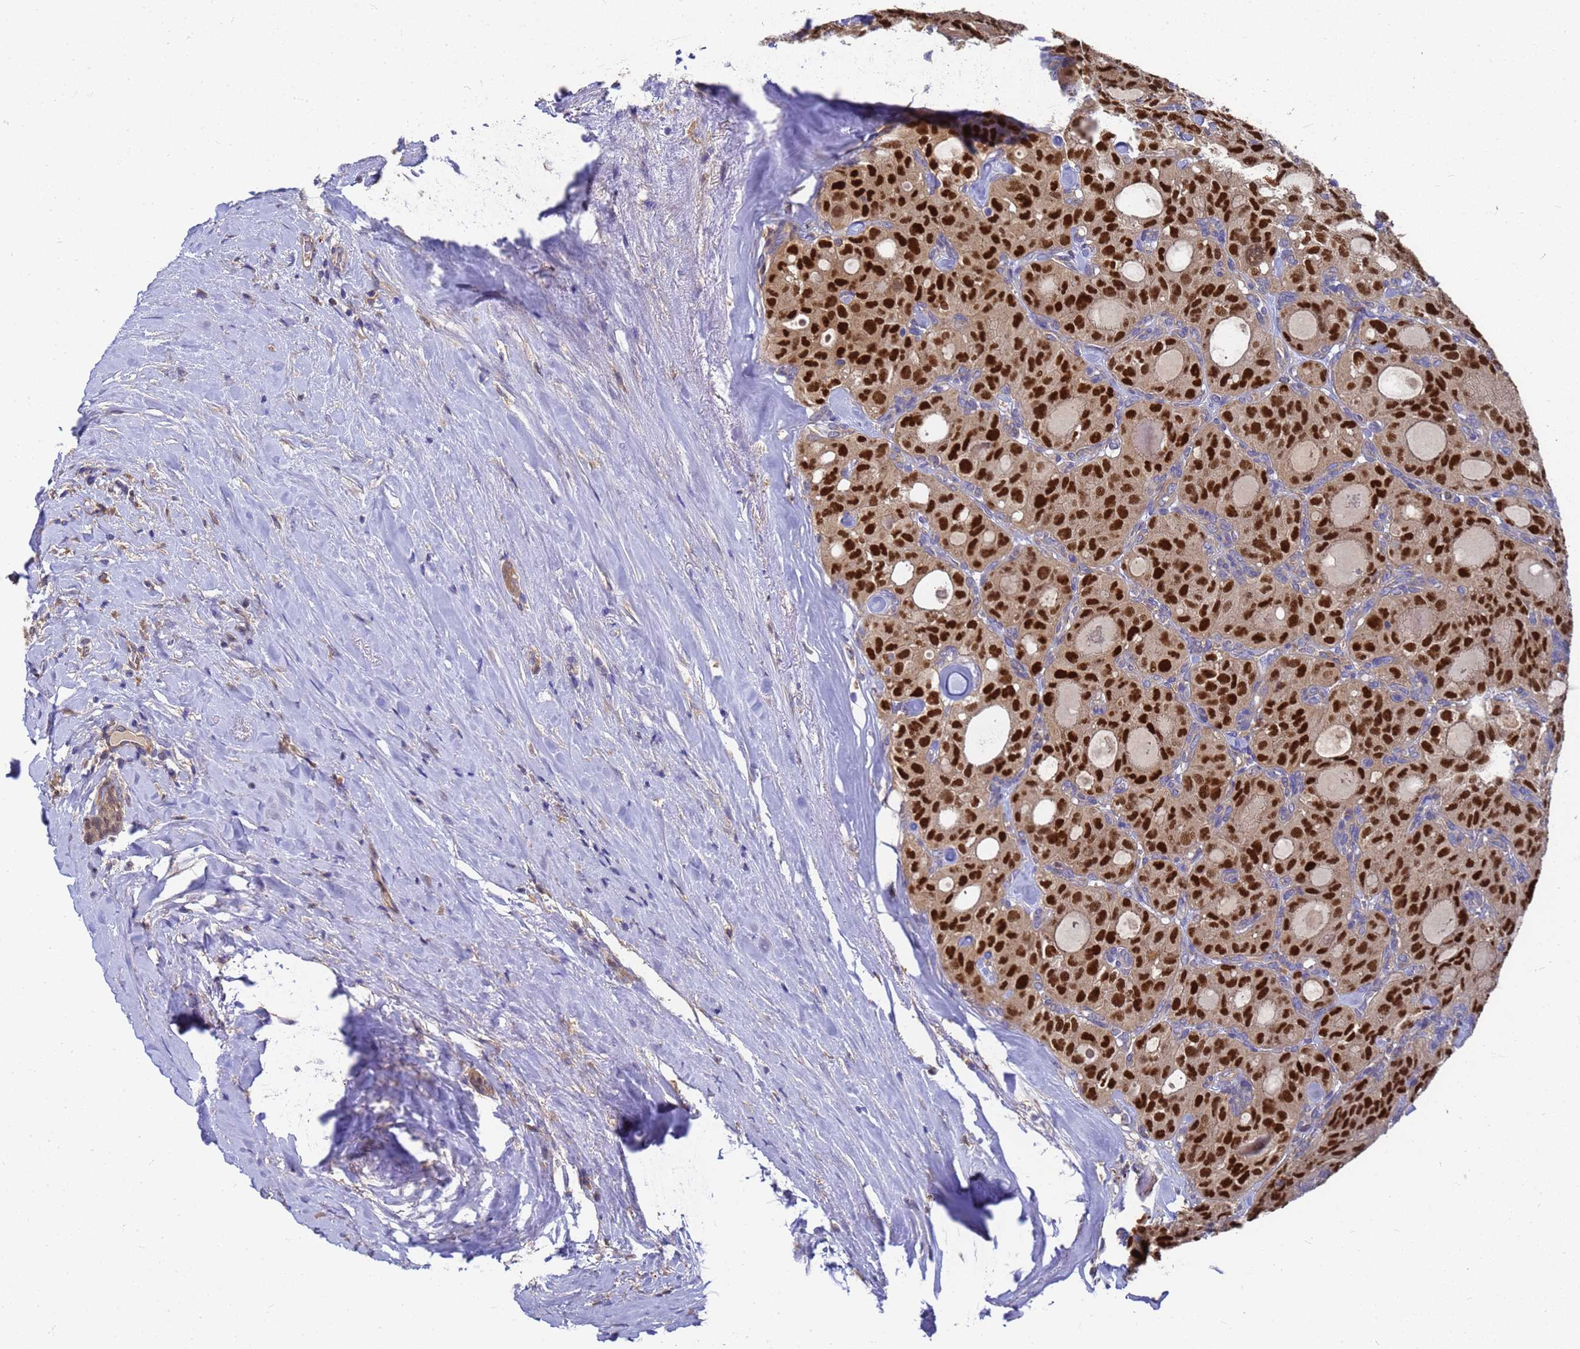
{"staining": {"intensity": "strong", "quantity": ">75%", "location": "cytoplasmic/membranous,nuclear"}, "tissue": "thyroid cancer", "cell_type": "Tumor cells", "image_type": "cancer", "snomed": [{"axis": "morphology", "description": "Follicular adenoma carcinoma, NOS"}, {"axis": "topography", "description": "Thyroid gland"}], "caption": "A micrograph of human thyroid follicular adenoma carcinoma stained for a protein demonstrates strong cytoplasmic/membranous and nuclear brown staining in tumor cells. The protein is shown in brown color, while the nuclei are stained blue.", "gene": "SLC35E2B", "patient": {"sex": "male", "age": 75}}